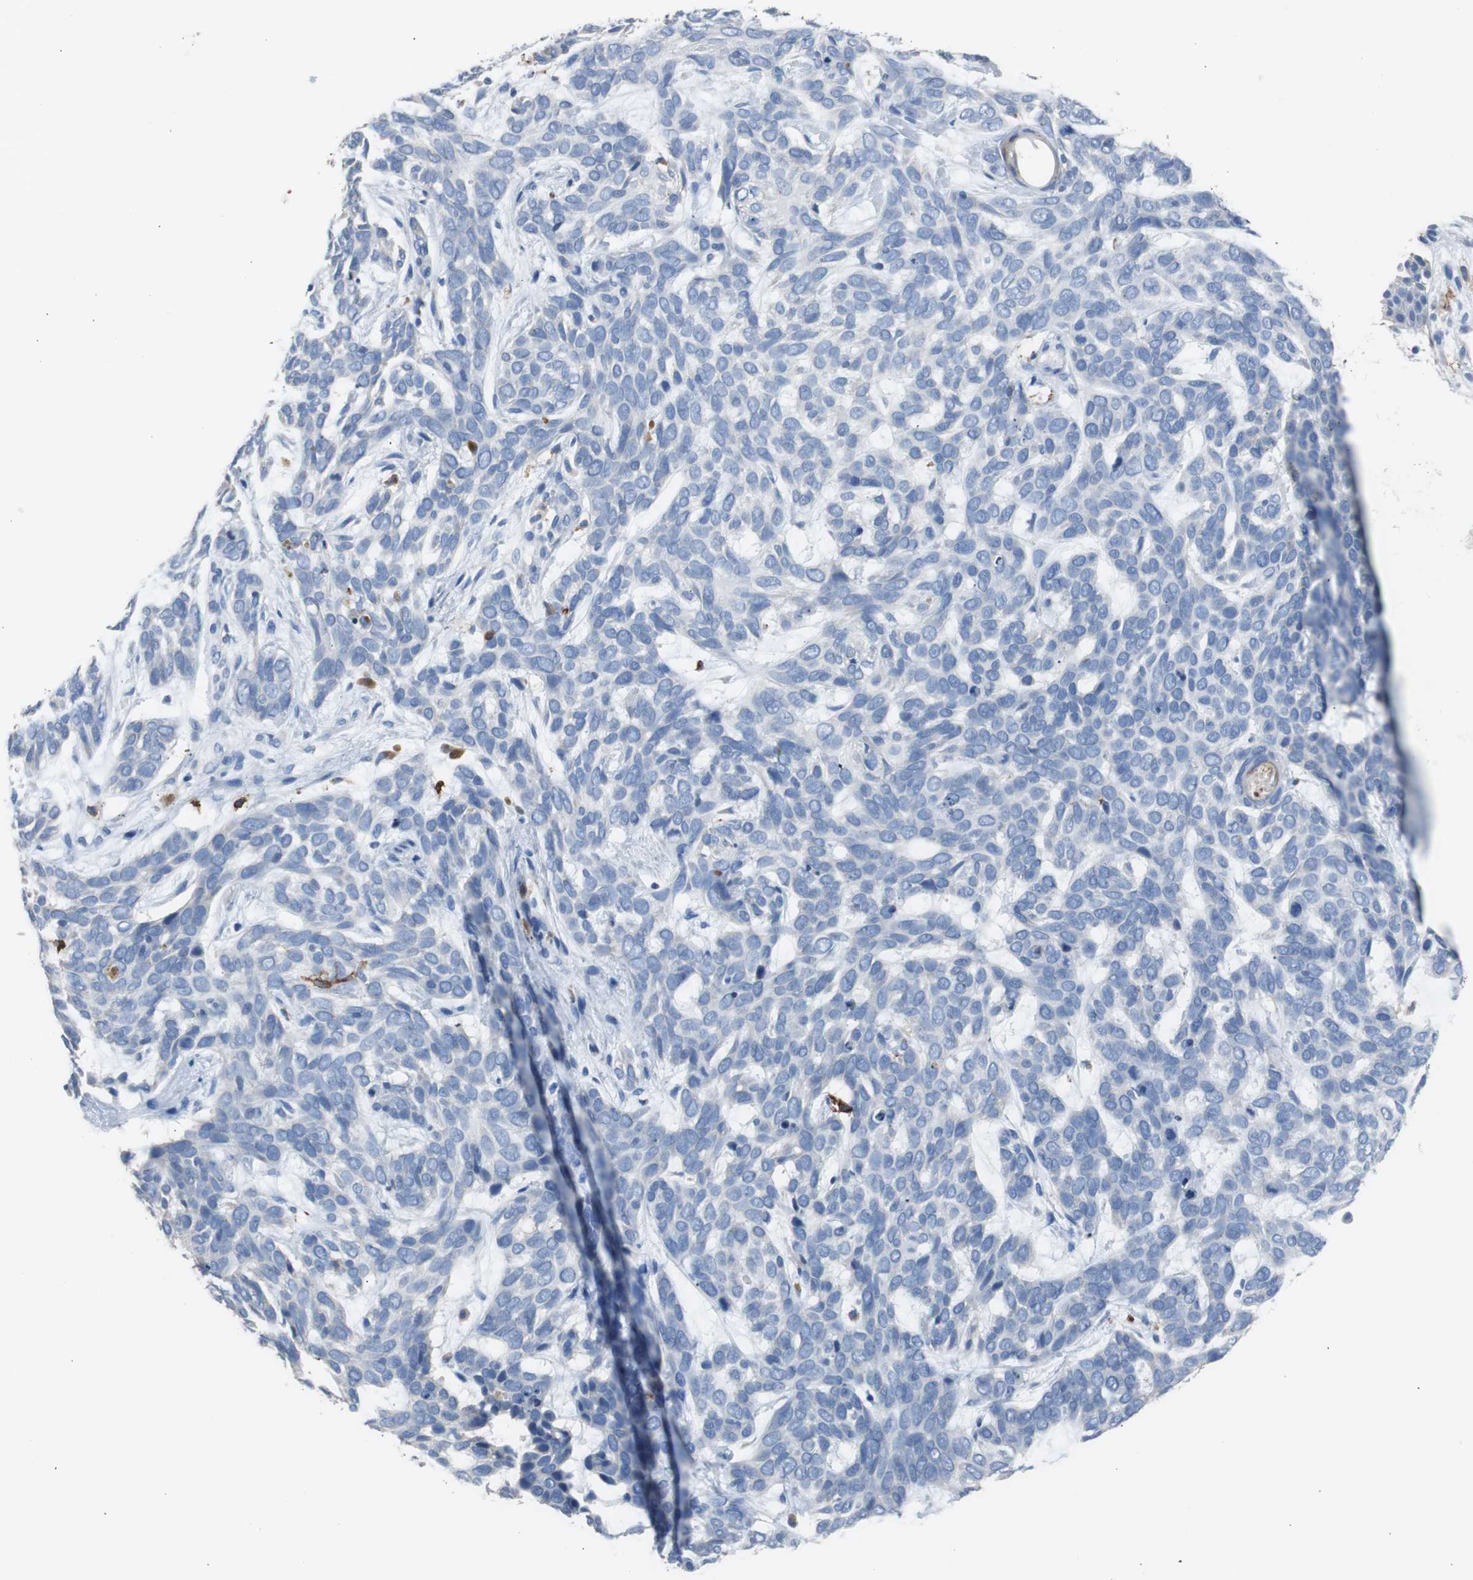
{"staining": {"intensity": "negative", "quantity": "none", "location": "none"}, "tissue": "skin cancer", "cell_type": "Tumor cells", "image_type": "cancer", "snomed": [{"axis": "morphology", "description": "Basal cell carcinoma"}, {"axis": "topography", "description": "Skin"}], "caption": "This is an immunohistochemistry (IHC) micrograph of human skin basal cell carcinoma. There is no expression in tumor cells.", "gene": "FCGR2B", "patient": {"sex": "male", "age": 87}}